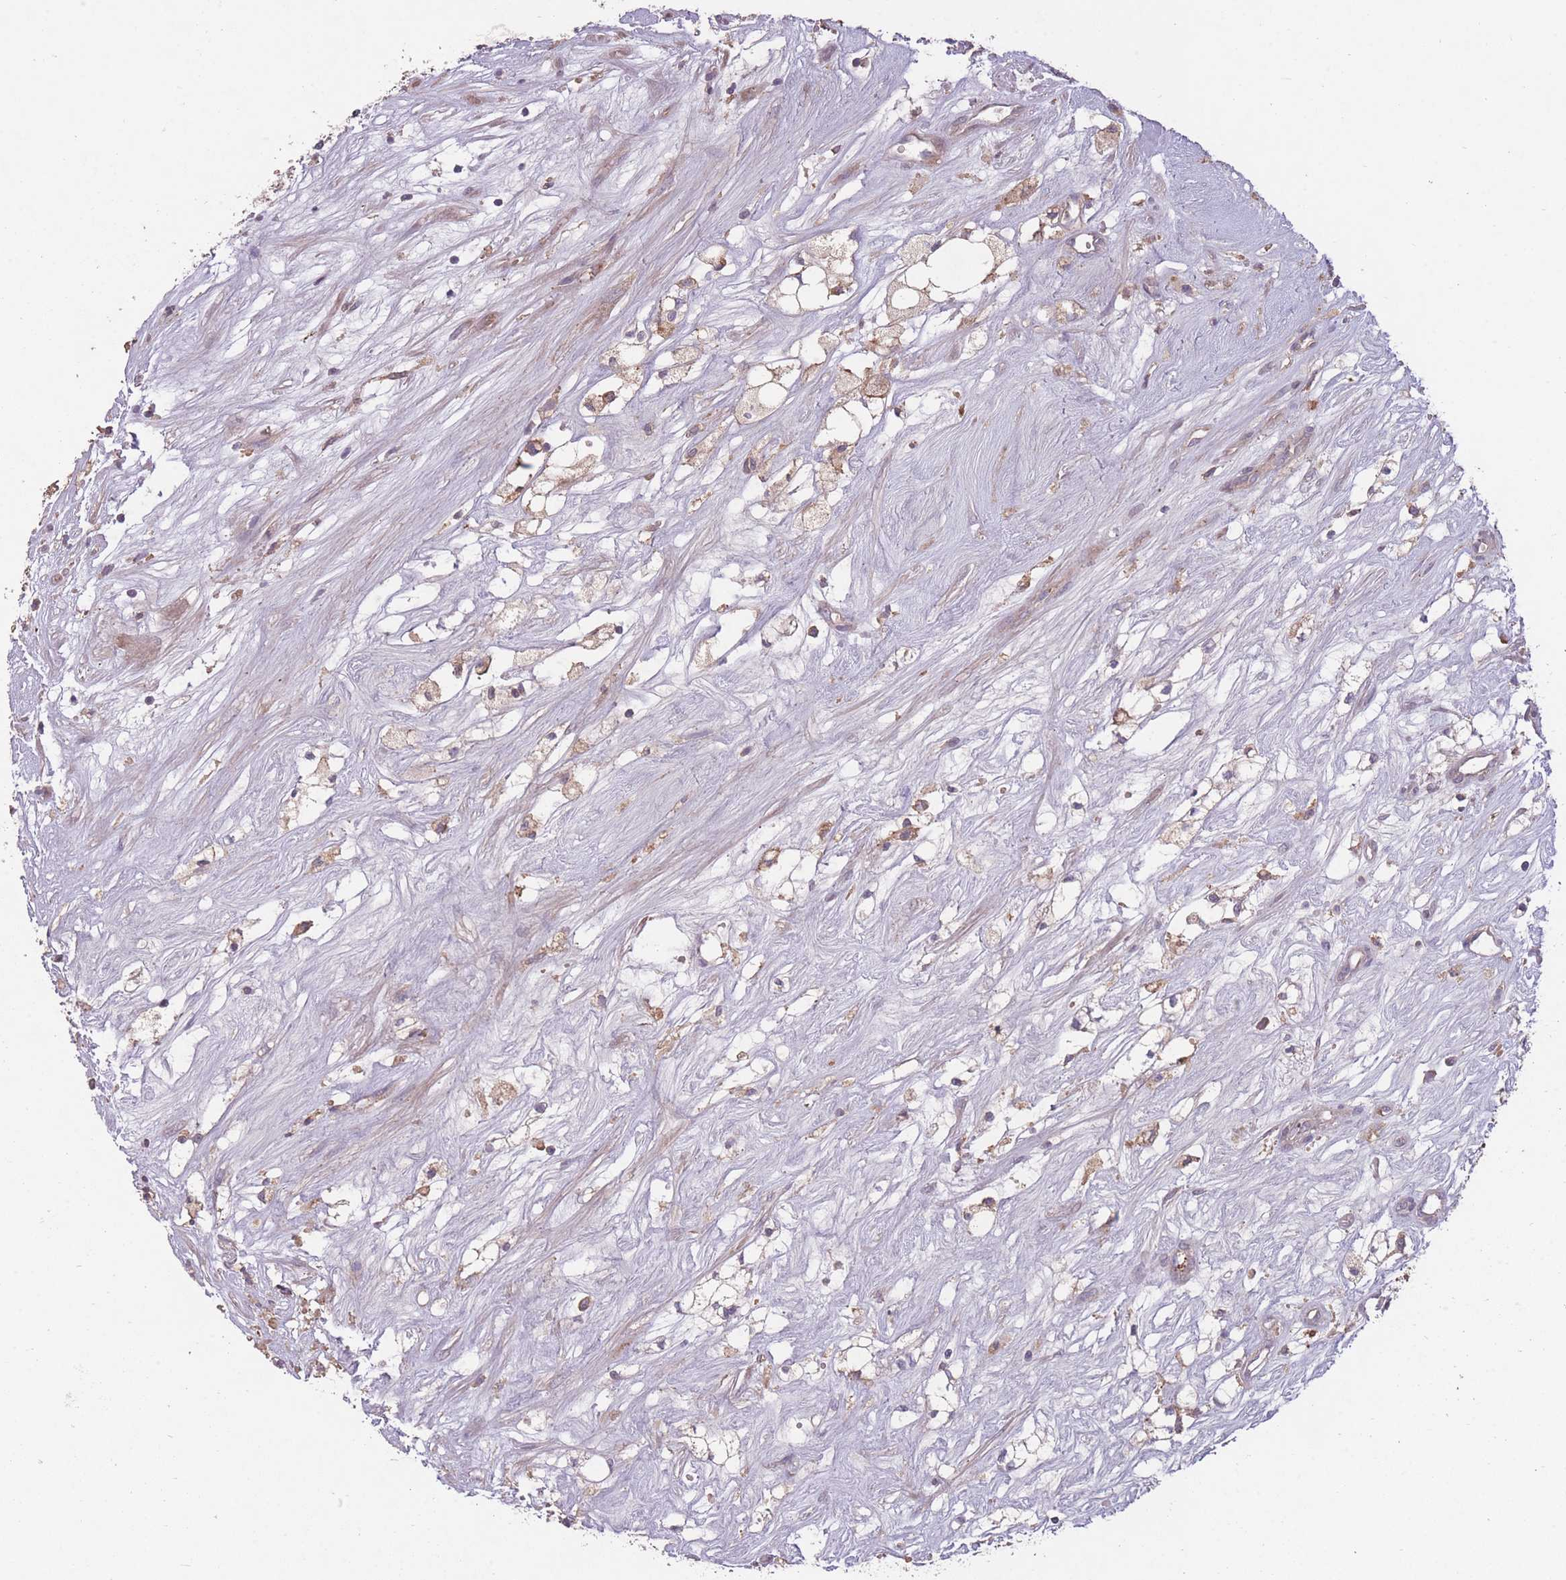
{"staining": {"intensity": "weak", "quantity": ">75%", "location": "cytoplasmic/membranous"}, "tissue": "renal cancer", "cell_type": "Tumor cells", "image_type": "cancer", "snomed": [{"axis": "morphology", "description": "Adenocarcinoma, NOS"}, {"axis": "topography", "description": "Kidney"}], "caption": "Renal adenocarcinoma stained with a brown dye displays weak cytoplasmic/membranous positive expression in about >75% of tumor cells.", "gene": "OR2V2", "patient": {"sex": "male", "age": 59}}